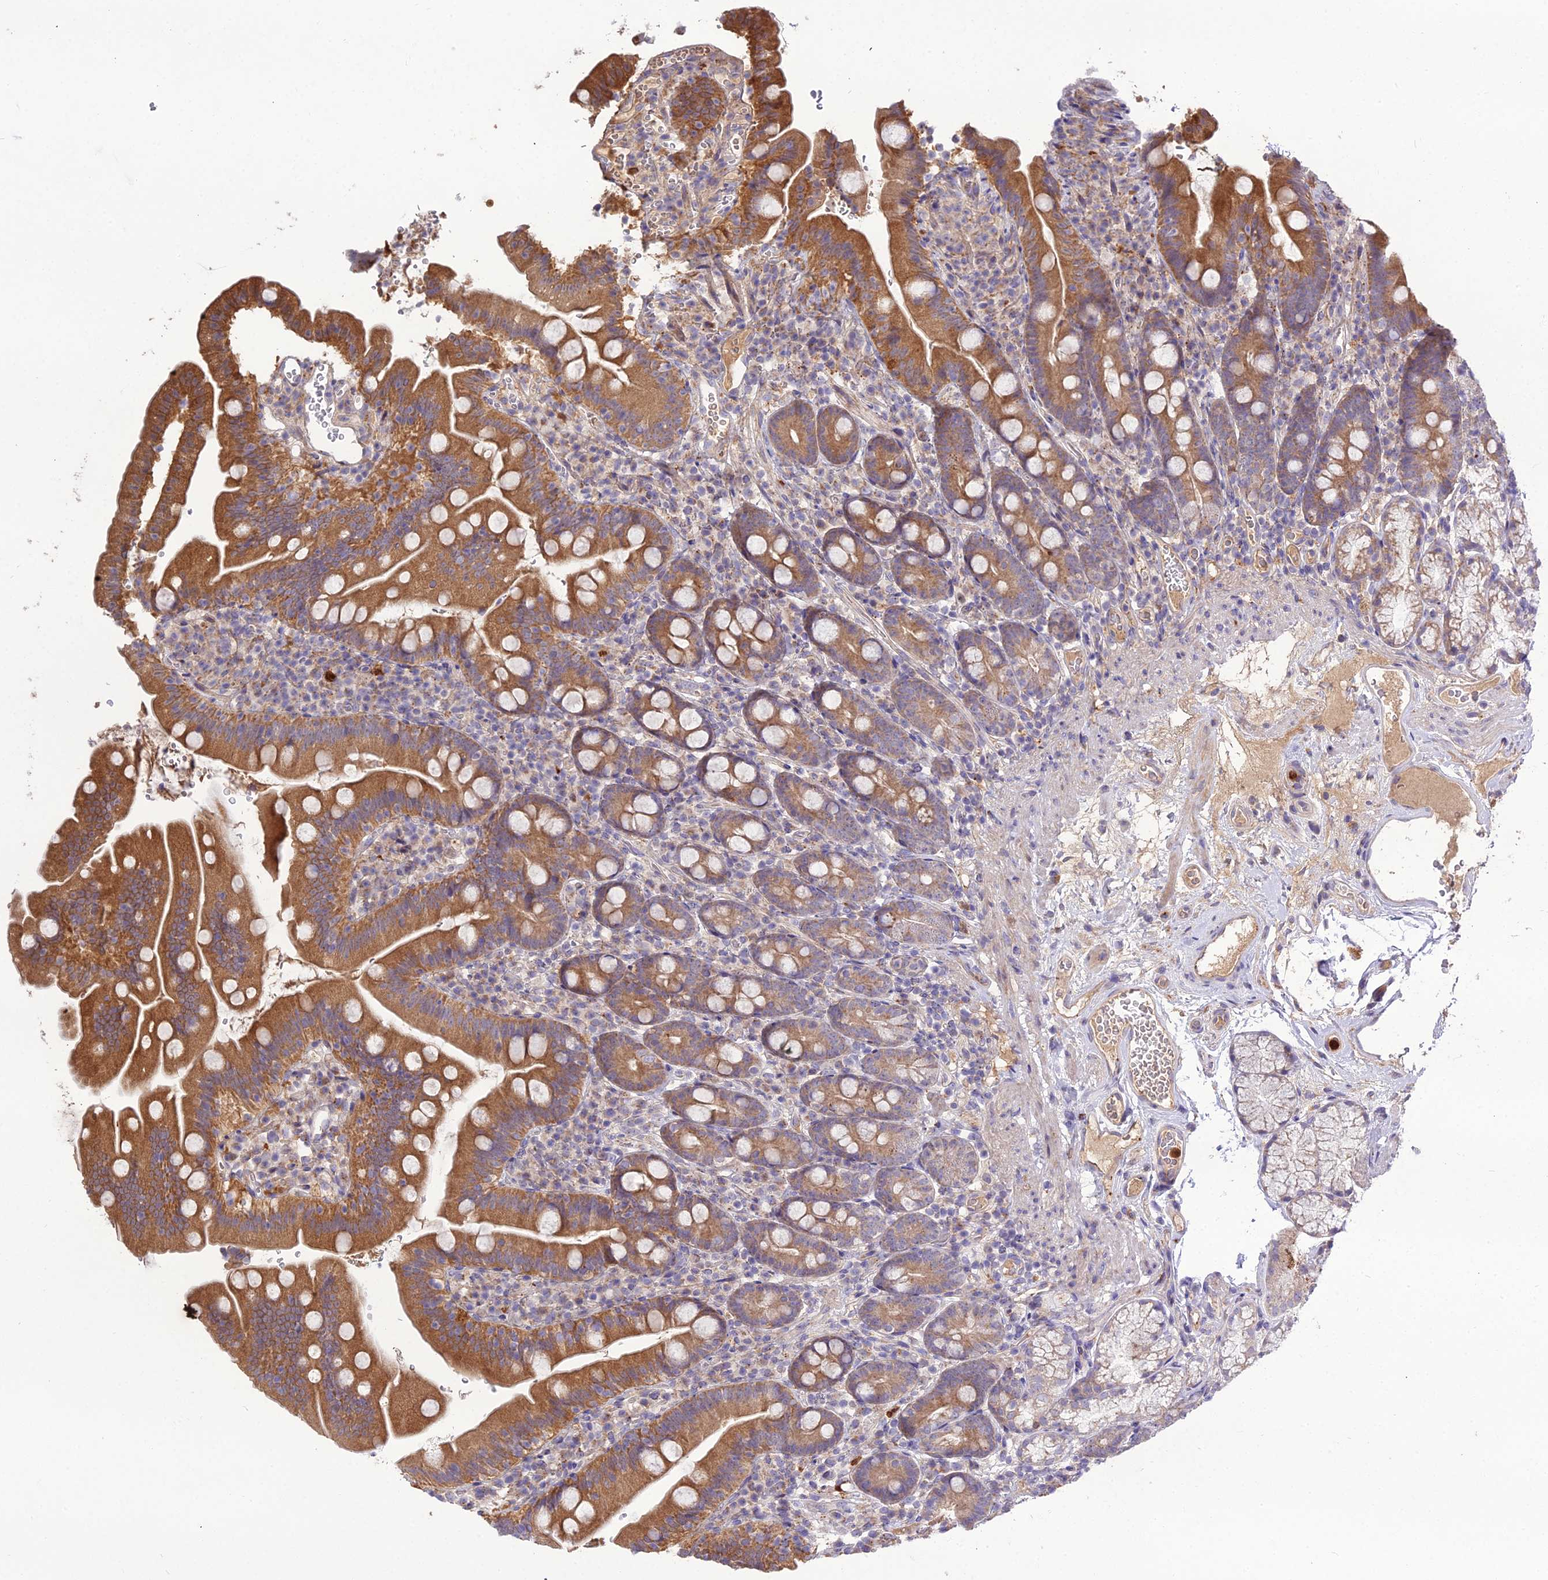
{"staining": {"intensity": "moderate", "quantity": ">75%", "location": "cytoplasmic/membranous"}, "tissue": "duodenum", "cell_type": "Glandular cells", "image_type": "normal", "snomed": [{"axis": "morphology", "description": "Normal tissue, NOS"}, {"axis": "topography", "description": "Duodenum"}], "caption": "Brown immunohistochemical staining in normal human duodenum reveals moderate cytoplasmic/membranous expression in about >75% of glandular cells.", "gene": "EID2", "patient": {"sex": "female", "age": 67}}